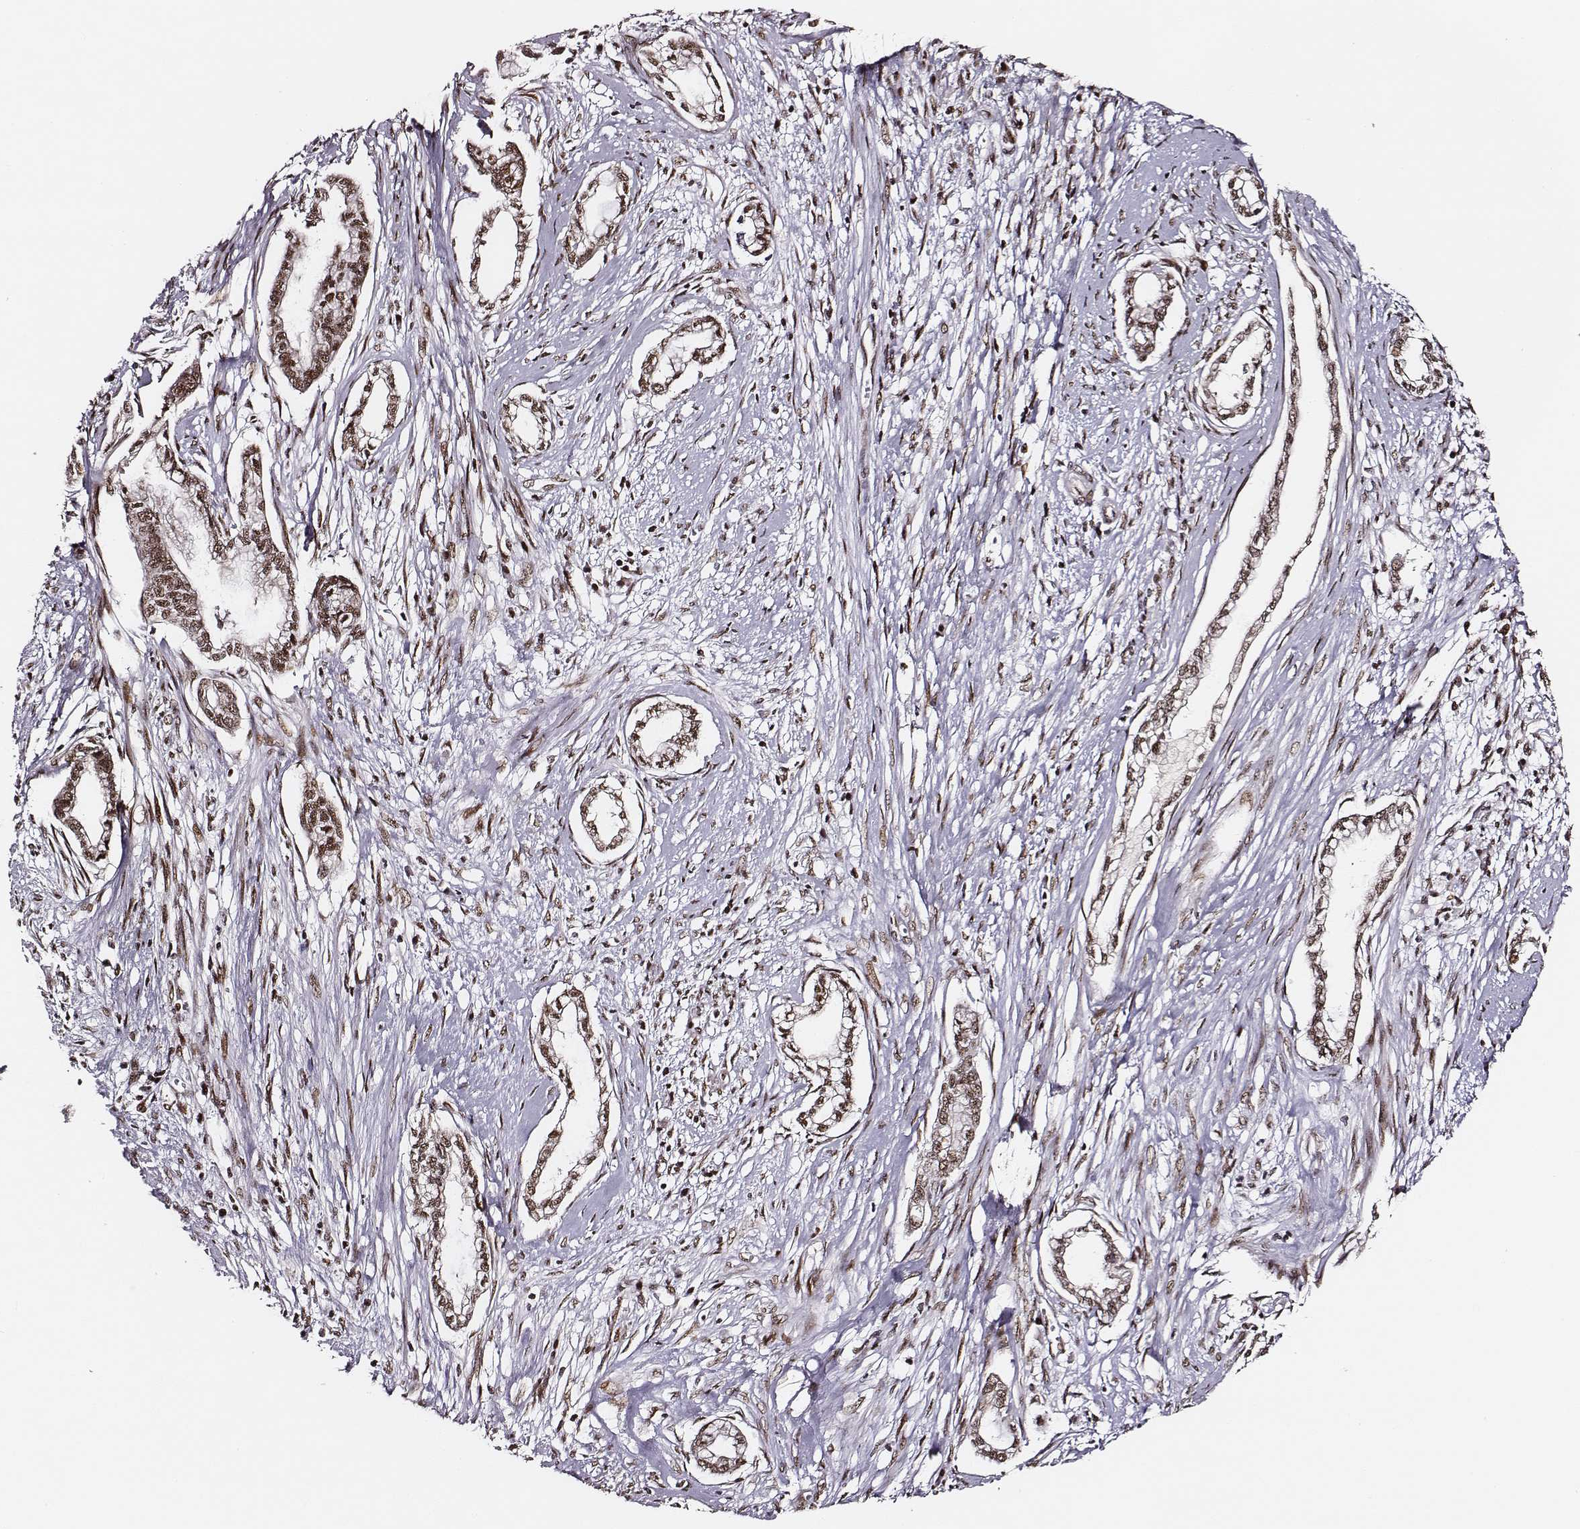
{"staining": {"intensity": "moderate", "quantity": ">75%", "location": "nuclear"}, "tissue": "cervical cancer", "cell_type": "Tumor cells", "image_type": "cancer", "snomed": [{"axis": "morphology", "description": "Adenocarcinoma, NOS"}, {"axis": "topography", "description": "Cervix"}], "caption": "Cervical cancer (adenocarcinoma) stained with IHC demonstrates moderate nuclear staining in approximately >75% of tumor cells.", "gene": "PPARA", "patient": {"sex": "female", "age": 62}}